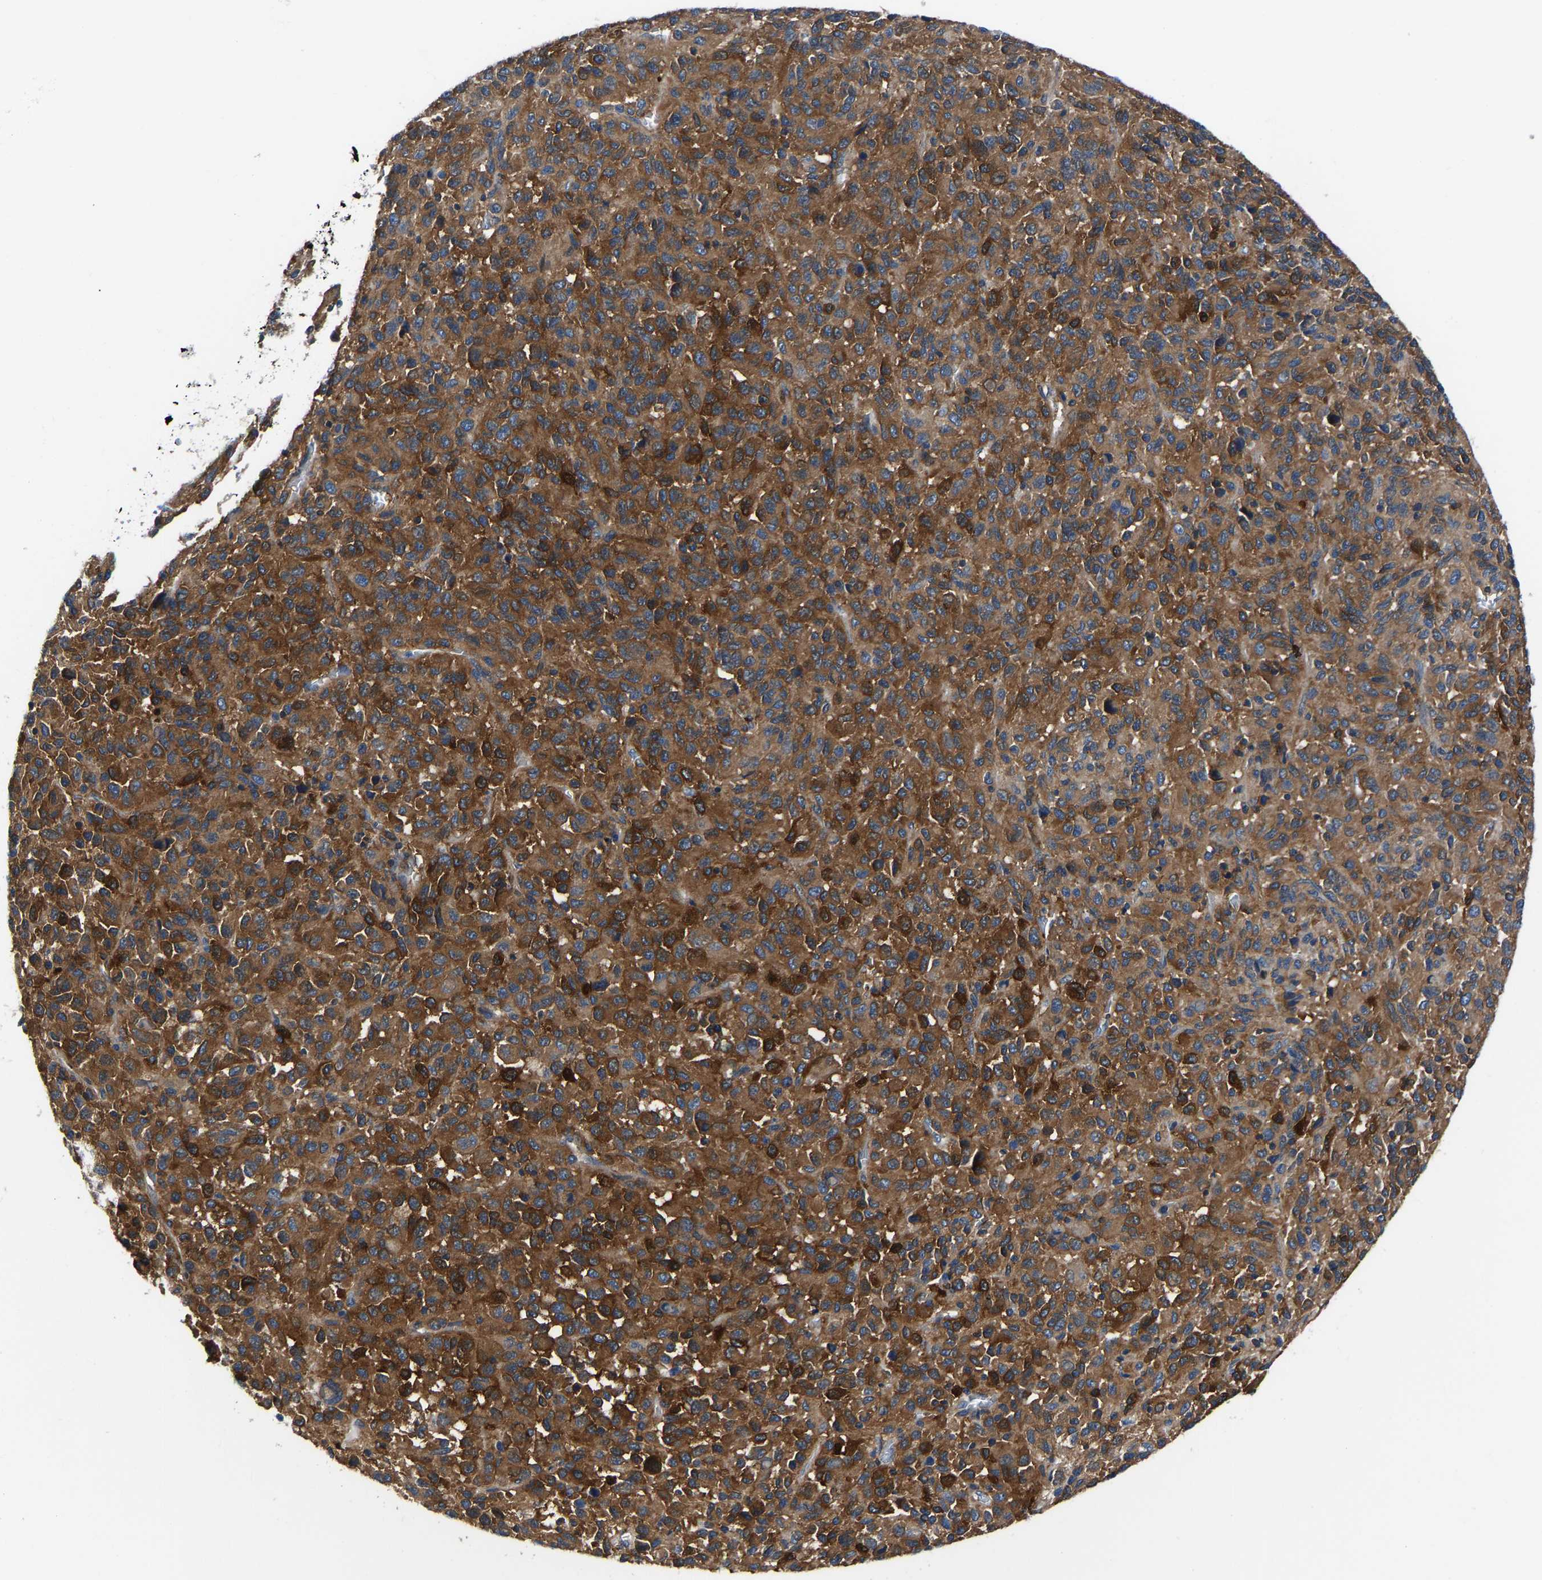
{"staining": {"intensity": "moderate", "quantity": ">75%", "location": "cytoplasmic/membranous"}, "tissue": "melanoma", "cell_type": "Tumor cells", "image_type": "cancer", "snomed": [{"axis": "morphology", "description": "Malignant melanoma, Metastatic site"}, {"axis": "topography", "description": "Lung"}], "caption": "Protein analysis of melanoma tissue demonstrates moderate cytoplasmic/membranous staining in about >75% of tumor cells.", "gene": "PRKAR1A", "patient": {"sex": "male", "age": 64}}